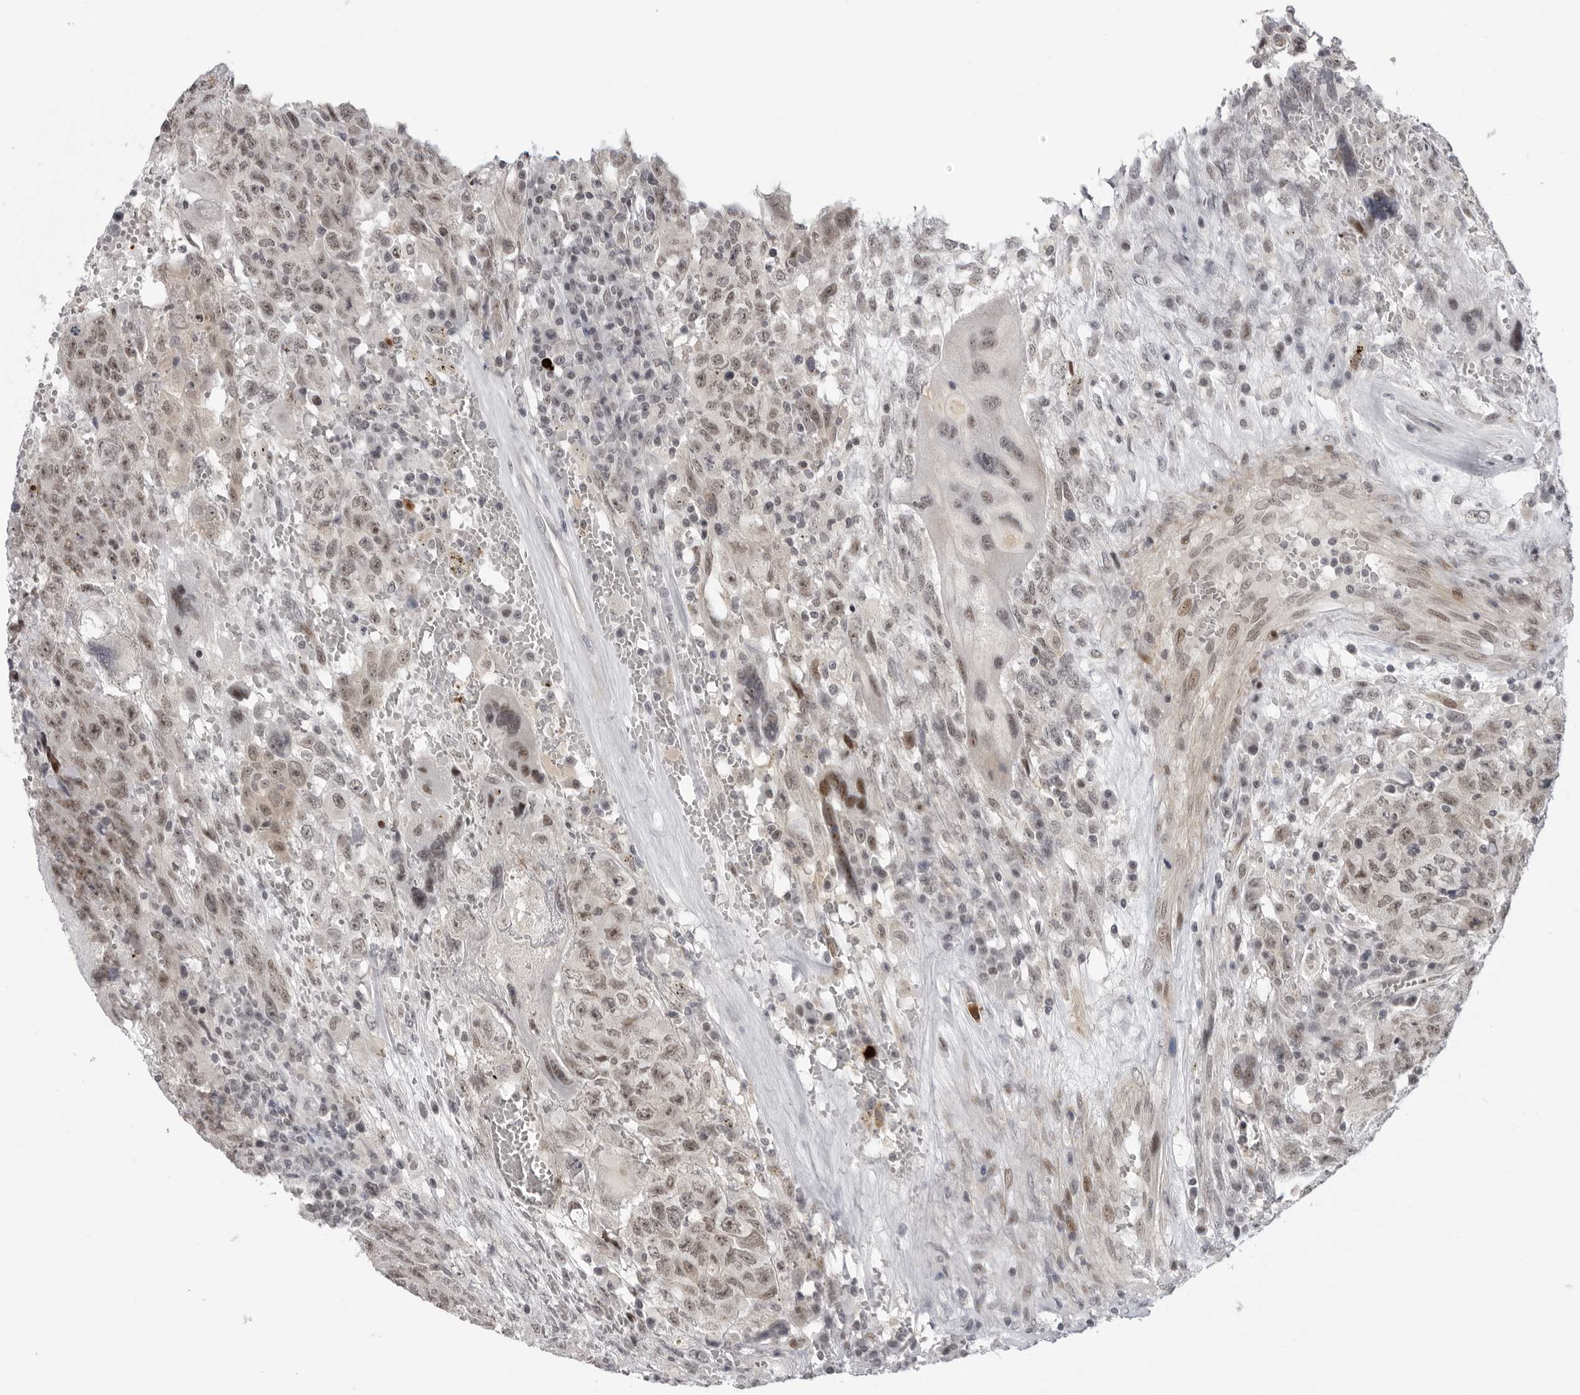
{"staining": {"intensity": "weak", "quantity": ">75%", "location": "nuclear"}, "tissue": "testis cancer", "cell_type": "Tumor cells", "image_type": "cancer", "snomed": [{"axis": "morphology", "description": "Carcinoma, Embryonal, NOS"}, {"axis": "topography", "description": "Testis"}], "caption": "Embryonal carcinoma (testis) stained with a brown dye reveals weak nuclear positive expression in approximately >75% of tumor cells.", "gene": "ALPK2", "patient": {"sex": "male", "age": 26}}